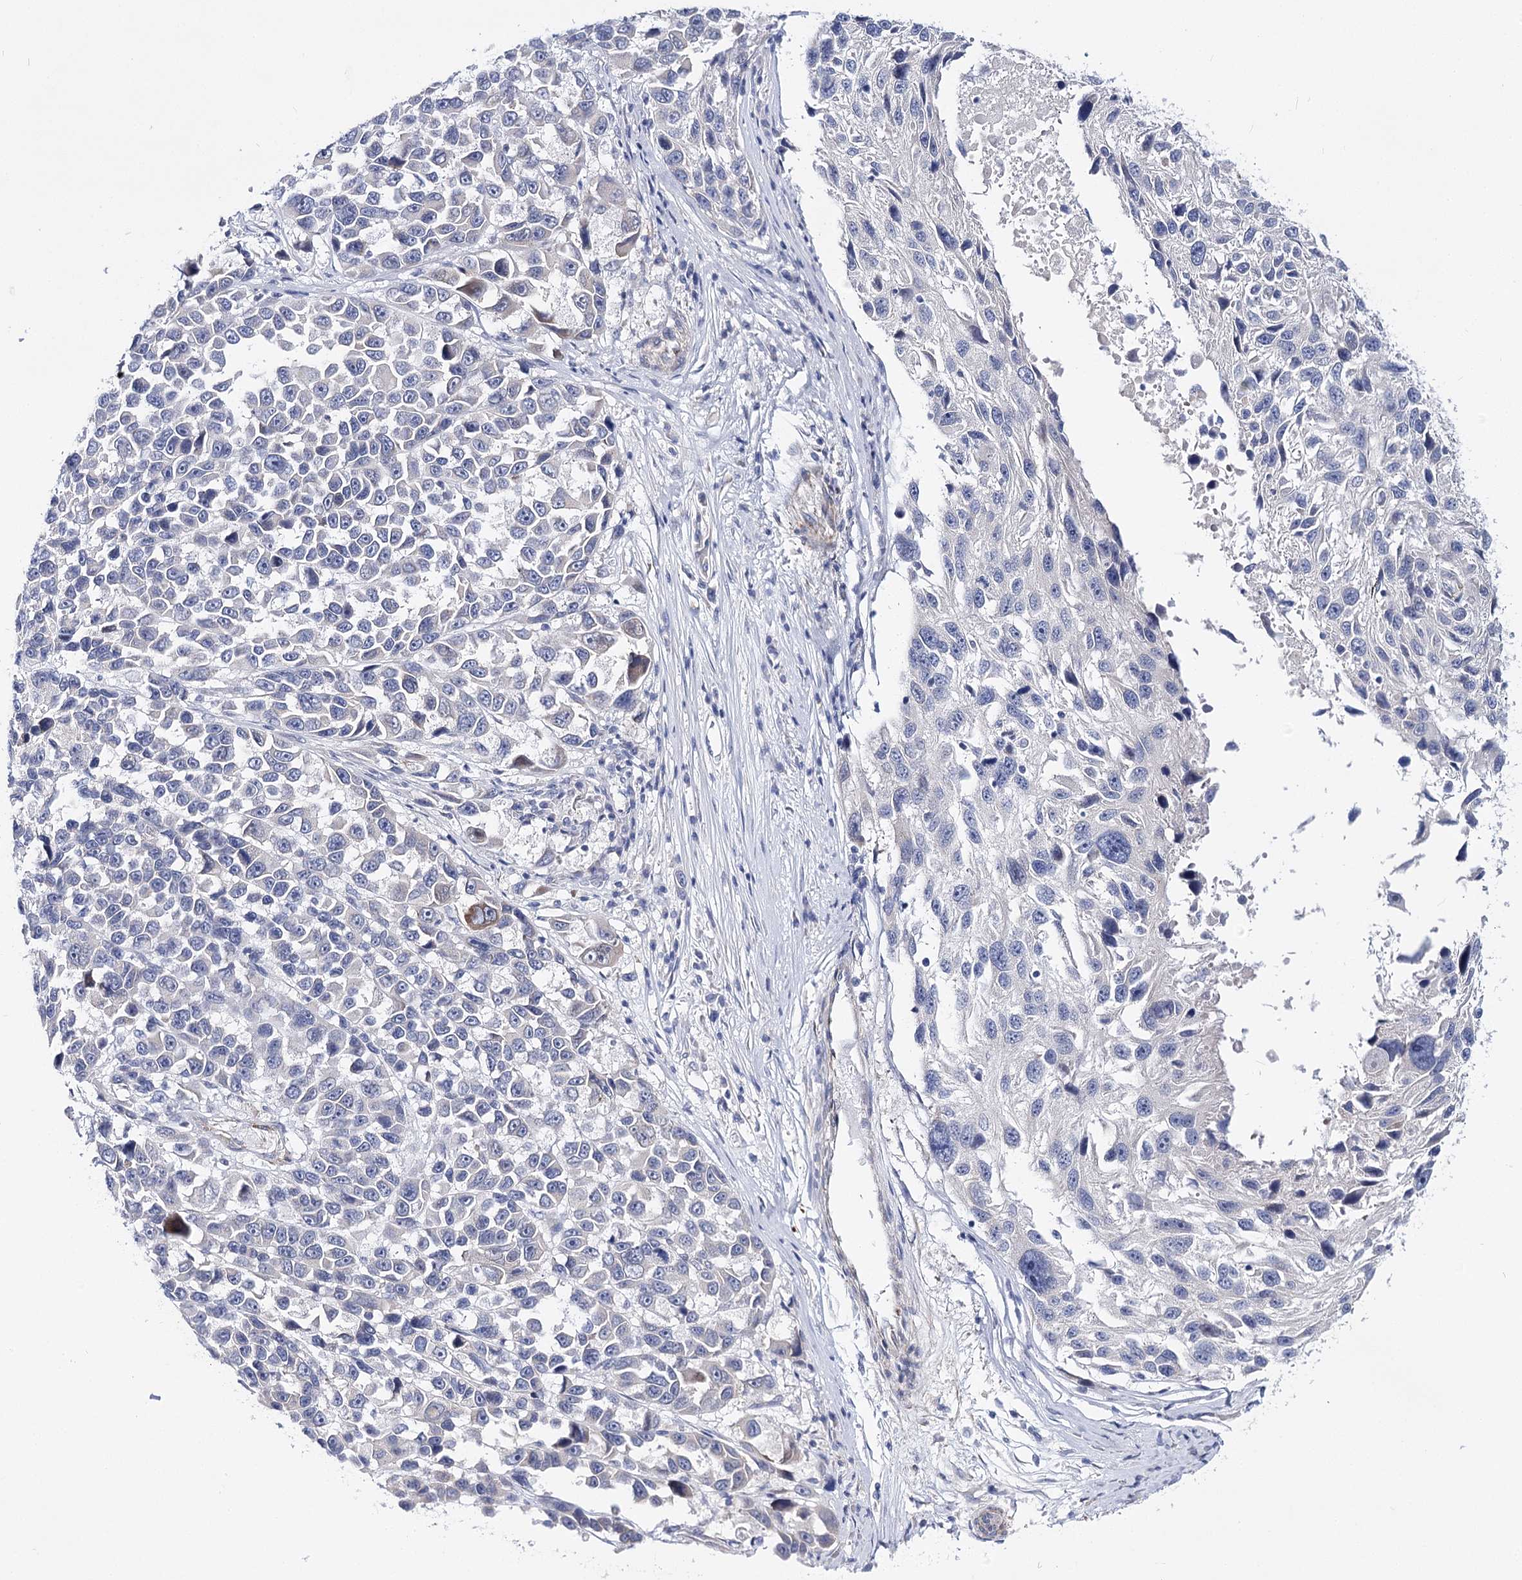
{"staining": {"intensity": "weak", "quantity": "<25%", "location": "cytoplasmic/membranous"}, "tissue": "melanoma", "cell_type": "Tumor cells", "image_type": "cancer", "snomed": [{"axis": "morphology", "description": "Malignant melanoma, NOS"}, {"axis": "topography", "description": "Skin"}], "caption": "DAB immunohistochemical staining of human malignant melanoma displays no significant positivity in tumor cells.", "gene": "TEX12", "patient": {"sex": "male", "age": 53}}